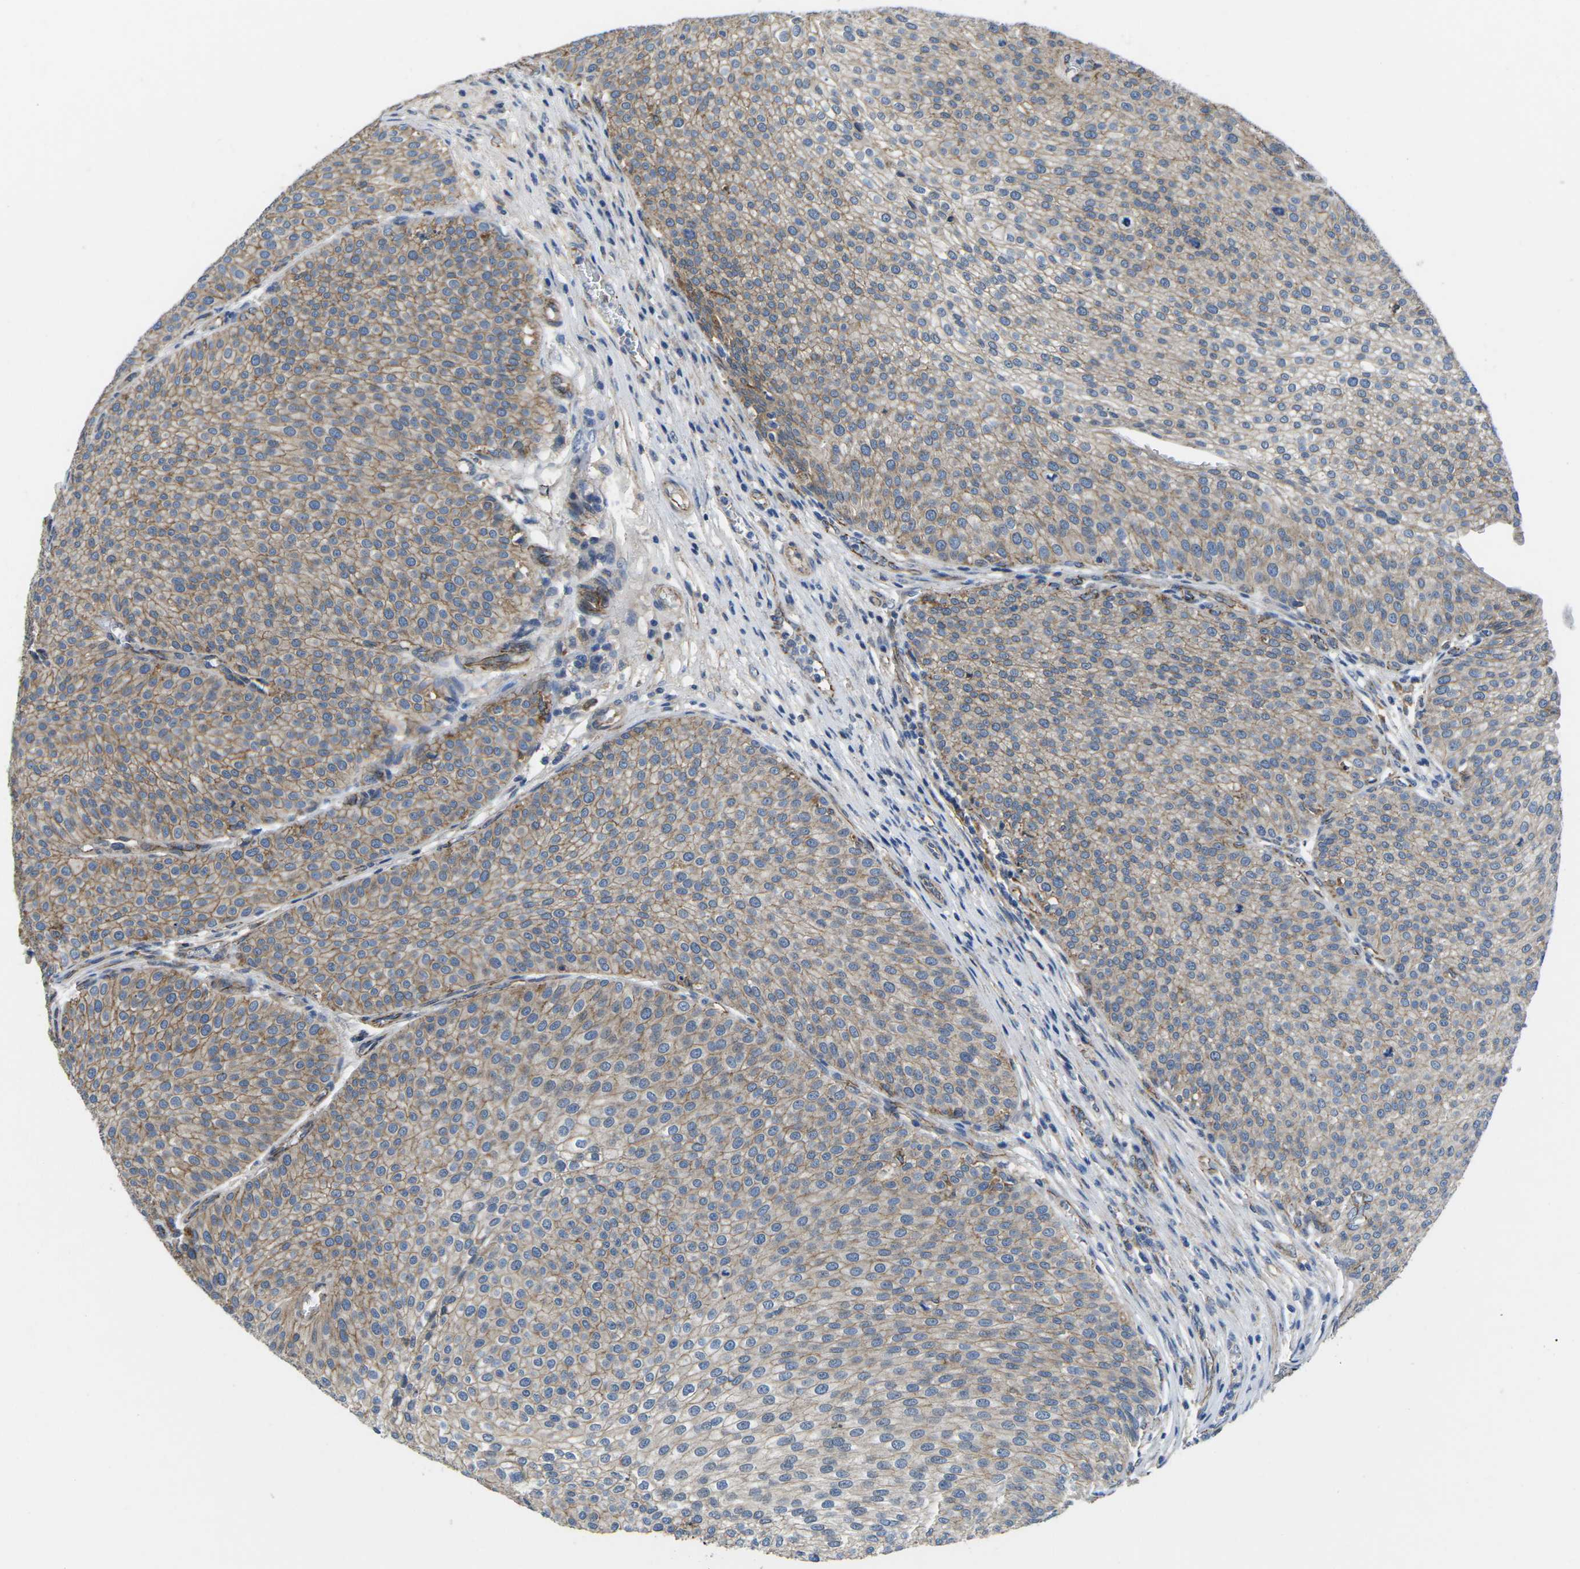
{"staining": {"intensity": "moderate", "quantity": "25%-75%", "location": "cytoplasmic/membranous"}, "tissue": "urothelial cancer", "cell_type": "Tumor cells", "image_type": "cancer", "snomed": [{"axis": "morphology", "description": "Urothelial carcinoma, Low grade"}, {"axis": "topography", "description": "Smooth muscle"}, {"axis": "topography", "description": "Urinary bladder"}], "caption": "High-power microscopy captured an immunohistochemistry (IHC) histopathology image of urothelial carcinoma (low-grade), revealing moderate cytoplasmic/membranous positivity in approximately 25%-75% of tumor cells.", "gene": "CTNND1", "patient": {"sex": "male", "age": 60}}